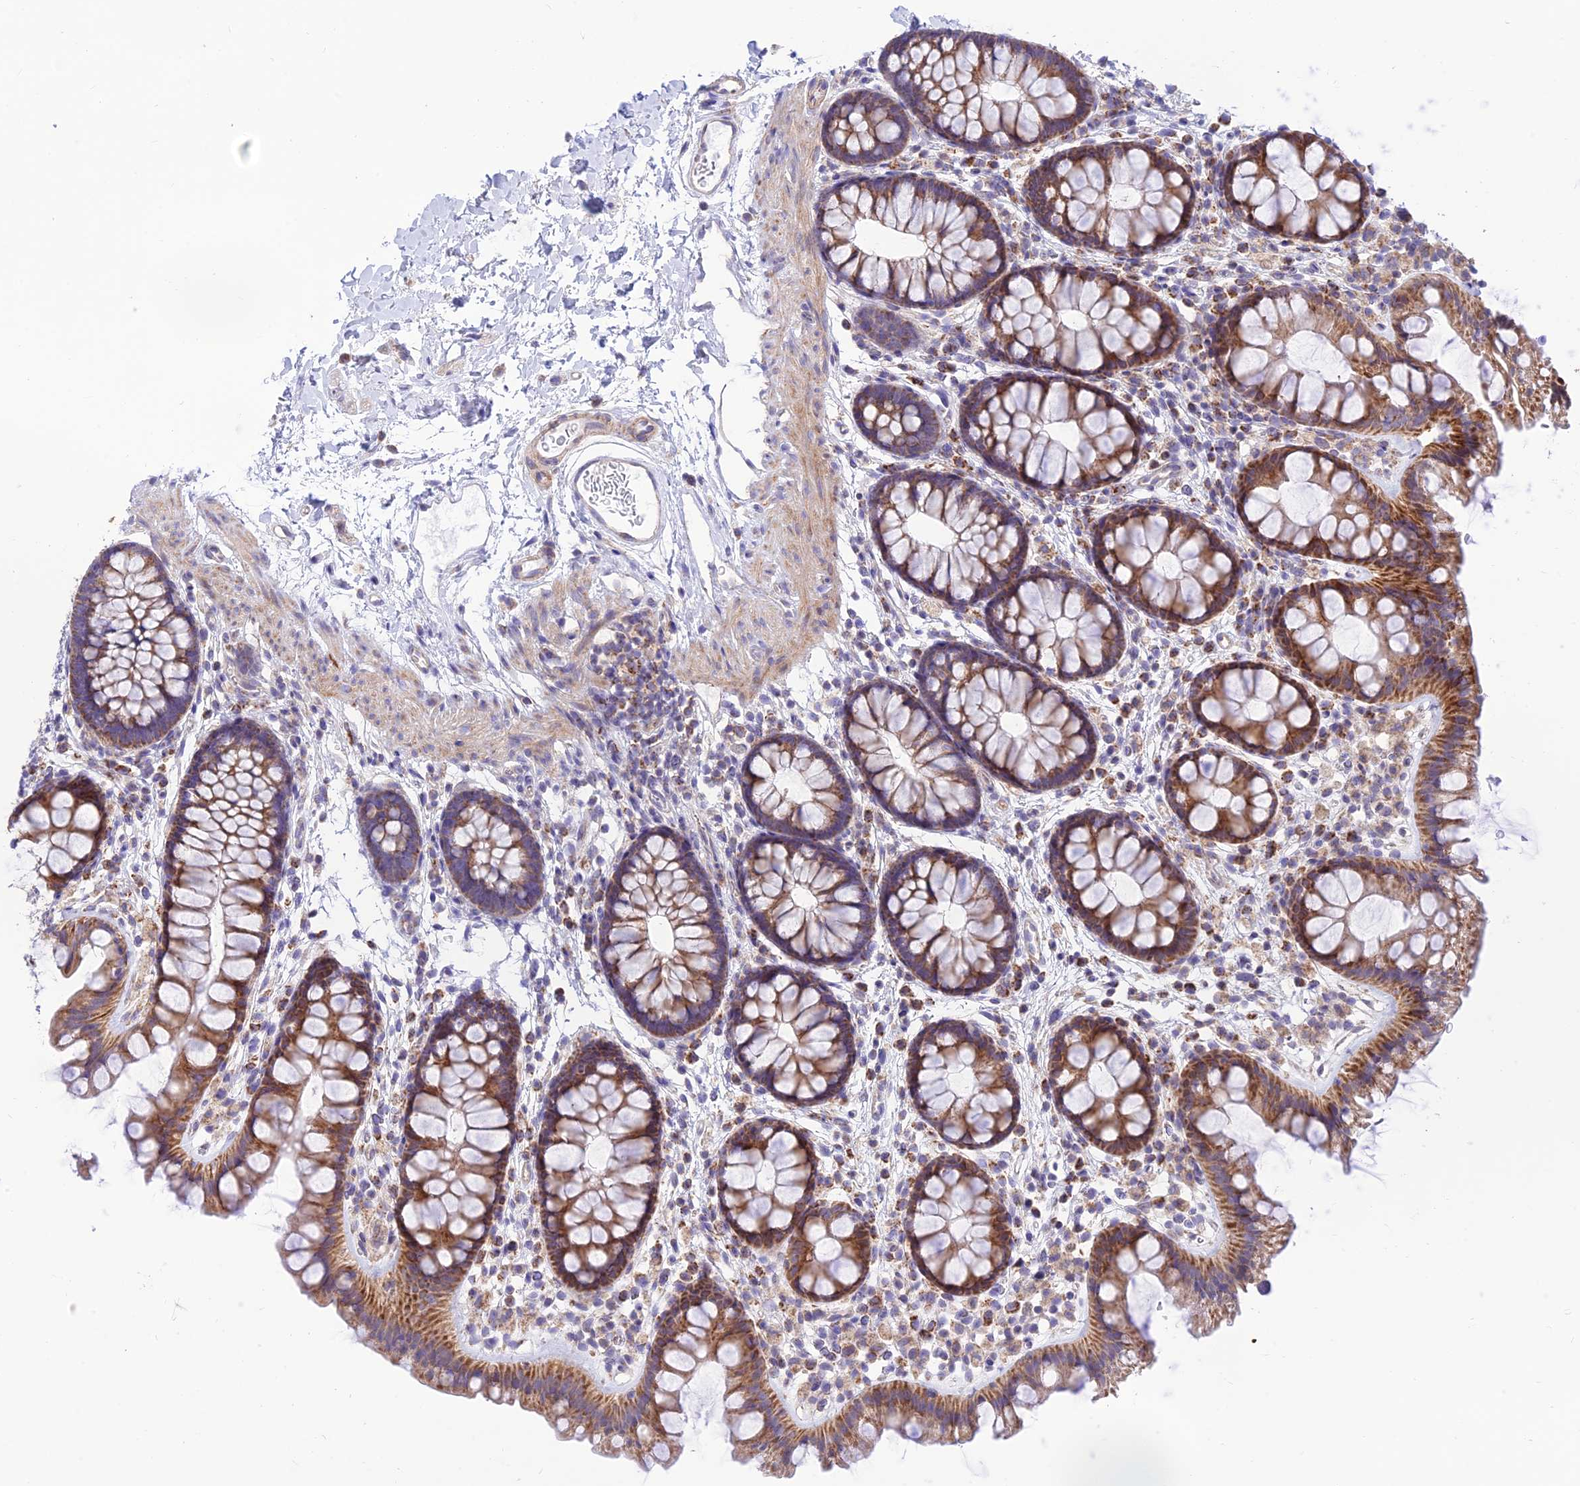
{"staining": {"intensity": "negative", "quantity": "none", "location": "none"}, "tissue": "colon", "cell_type": "Endothelial cells", "image_type": "normal", "snomed": [{"axis": "morphology", "description": "Normal tissue, NOS"}, {"axis": "topography", "description": "Colon"}], "caption": "Immunohistochemistry image of normal human colon stained for a protein (brown), which exhibits no positivity in endothelial cells.", "gene": "FAM186B", "patient": {"sex": "female", "age": 62}}